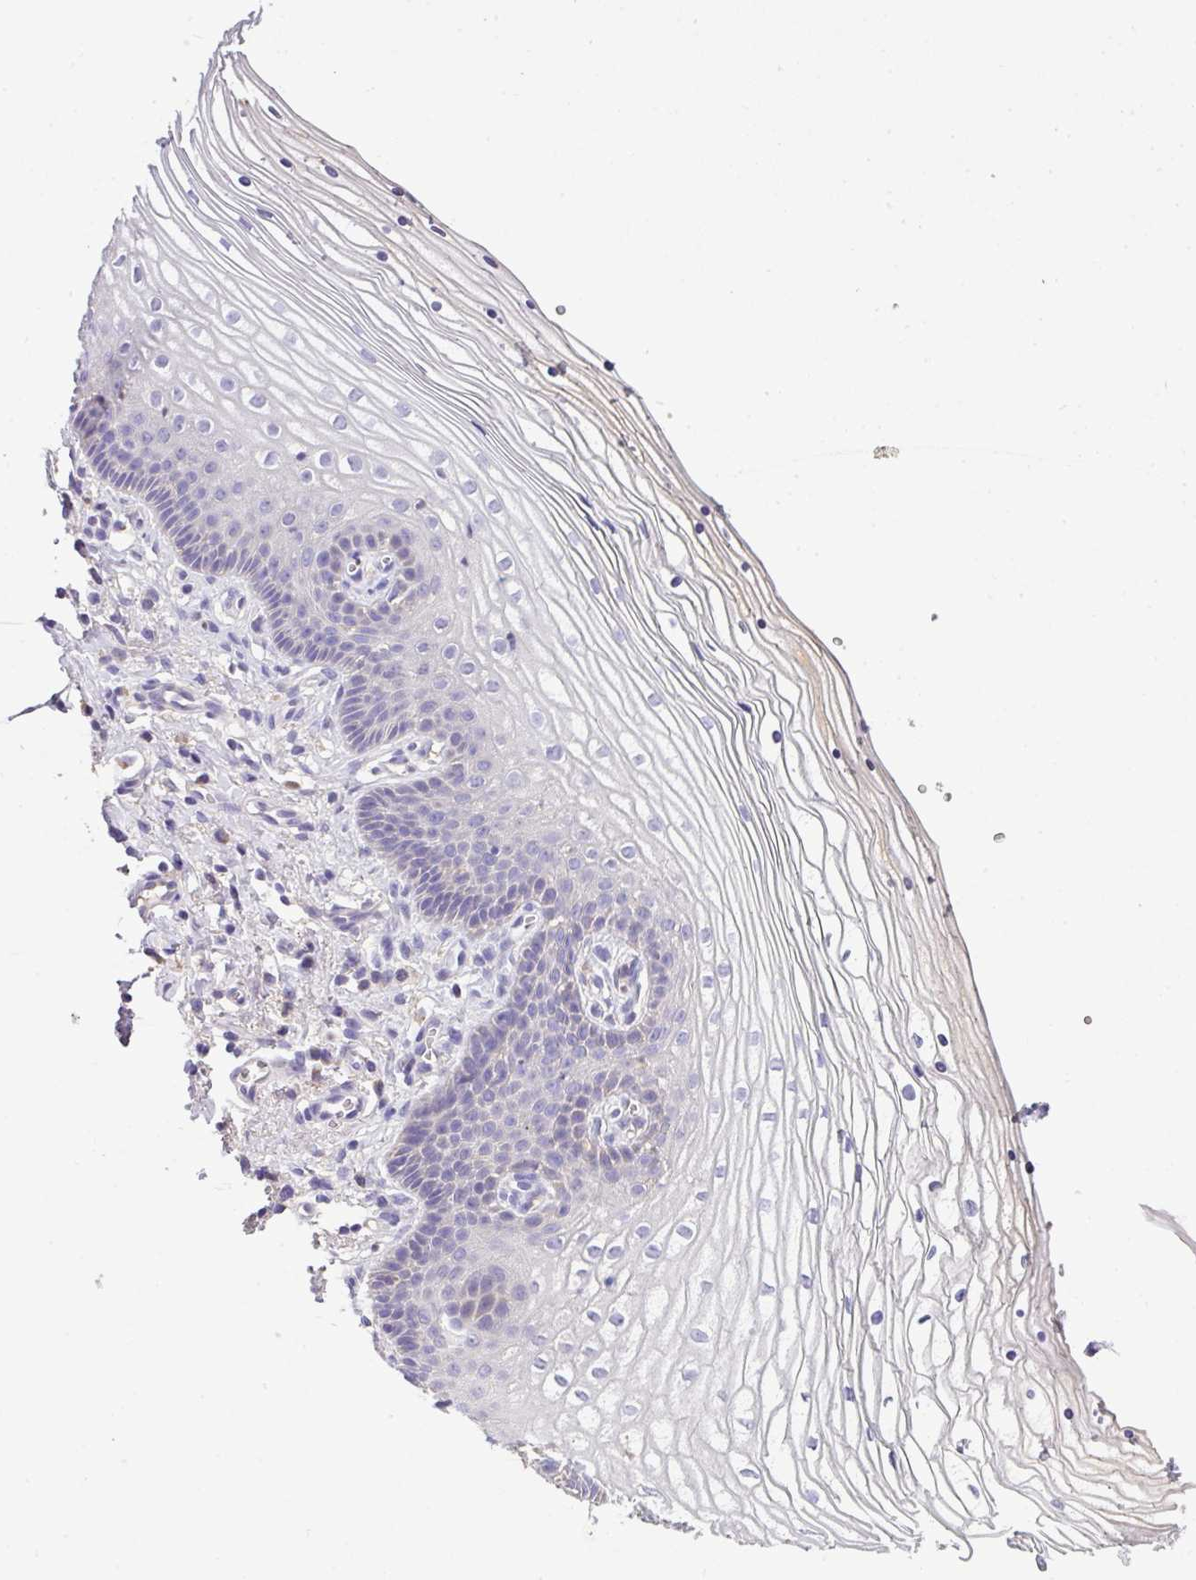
{"staining": {"intensity": "negative", "quantity": "none", "location": "none"}, "tissue": "vagina", "cell_type": "Squamous epithelial cells", "image_type": "normal", "snomed": [{"axis": "morphology", "description": "Normal tissue, NOS"}, {"axis": "topography", "description": "Vagina"}], "caption": "Squamous epithelial cells show no significant positivity in normal vagina. (Brightfield microscopy of DAB immunohistochemistry (IHC) at high magnification).", "gene": "ANXA2R", "patient": {"sex": "female", "age": 56}}